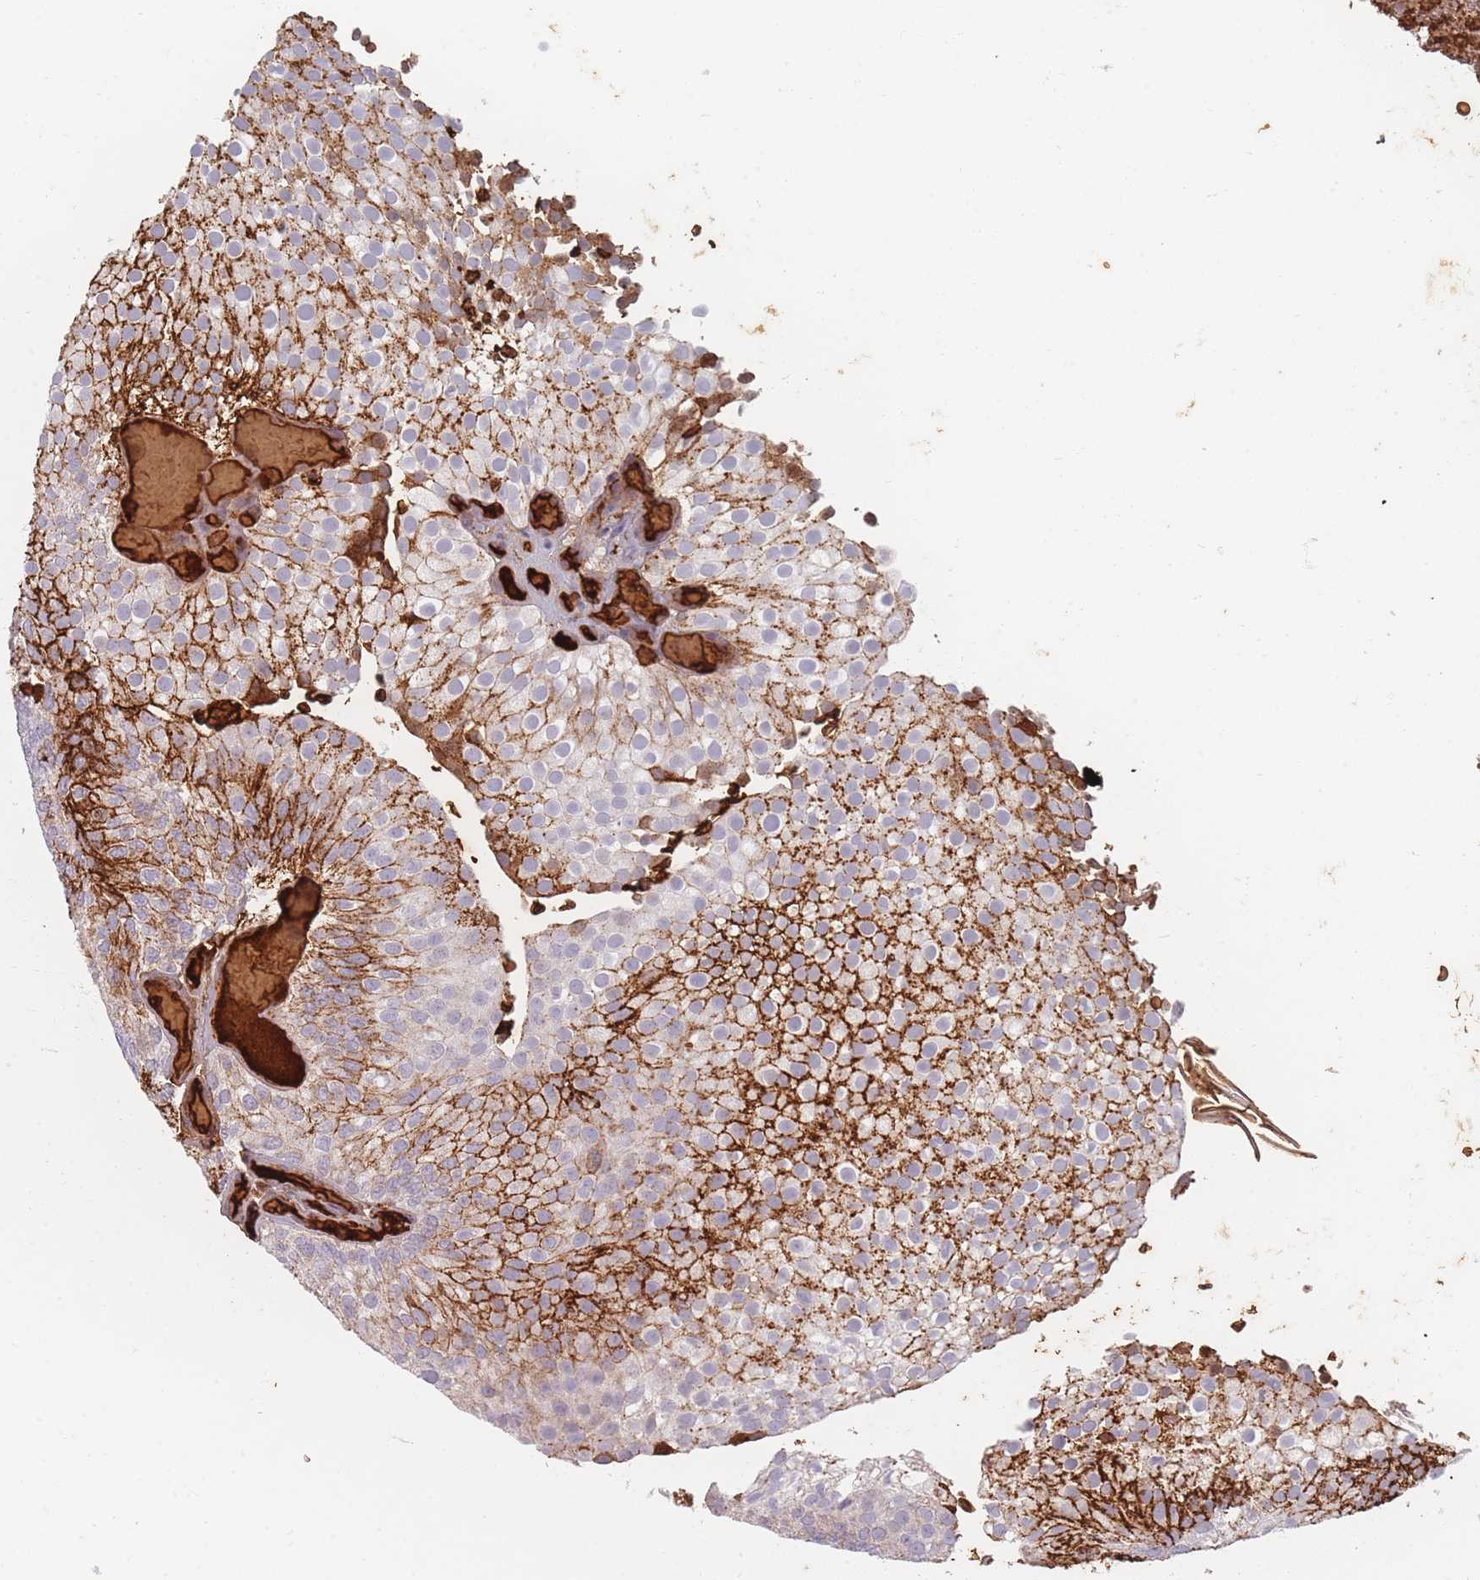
{"staining": {"intensity": "strong", "quantity": "25%-75%", "location": "cytoplasmic/membranous"}, "tissue": "urothelial cancer", "cell_type": "Tumor cells", "image_type": "cancer", "snomed": [{"axis": "morphology", "description": "Urothelial carcinoma, Low grade"}, {"axis": "topography", "description": "Urinary bladder"}], "caption": "Protein expression by IHC reveals strong cytoplasmic/membranous staining in approximately 25%-75% of tumor cells in urothelial carcinoma (low-grade).", "gene": "SLC2A6", "patient": {"sex": "male", "age": 78}}